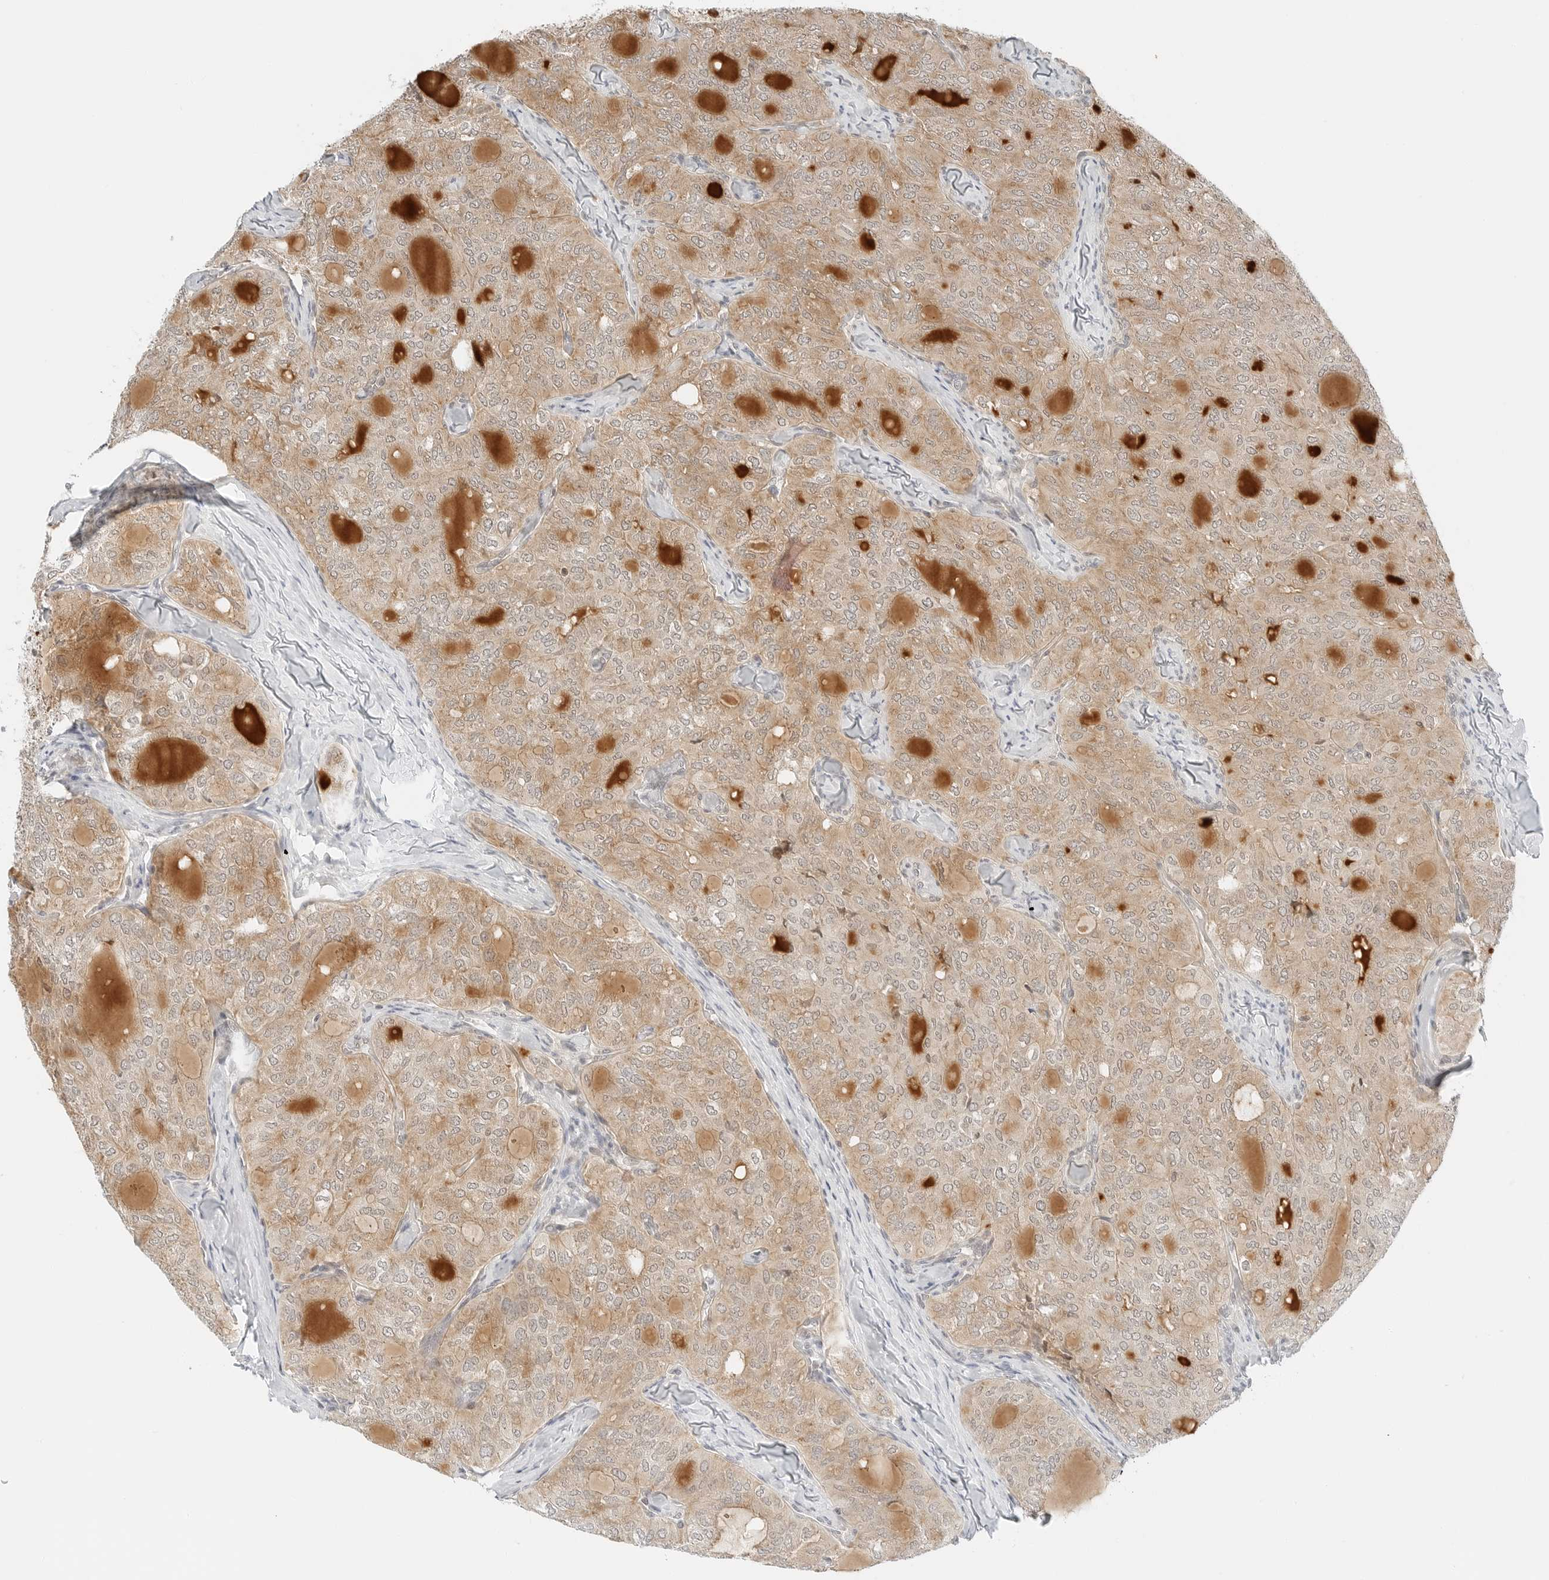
{"staining": {"intensity": "moderate", "quantity": ">75%", "location": "cytoplasmic/membranous"}, "tissue": "thyroid cancer", "cell_type": "Tumor cells", "image_type": "cancer", "snomed": [{"axis": "morphology", "description": "Follicular adenoma carcinoma, NOS"}, {"axis": "topography", "description": "Thyroid gland"}], "caption": "High-power microscopy captured an immunohistochemistry (IHC) histopathology image of thyroid follicular adenoma carcinoma, revealing moderate cytoplasmic/membranous expression in about >75% of tumor cells. (DAB IHC with brightfield microscopy, high magnification).", "gene": "IQCC", "patient": {"sex": "male", "age": 75}}